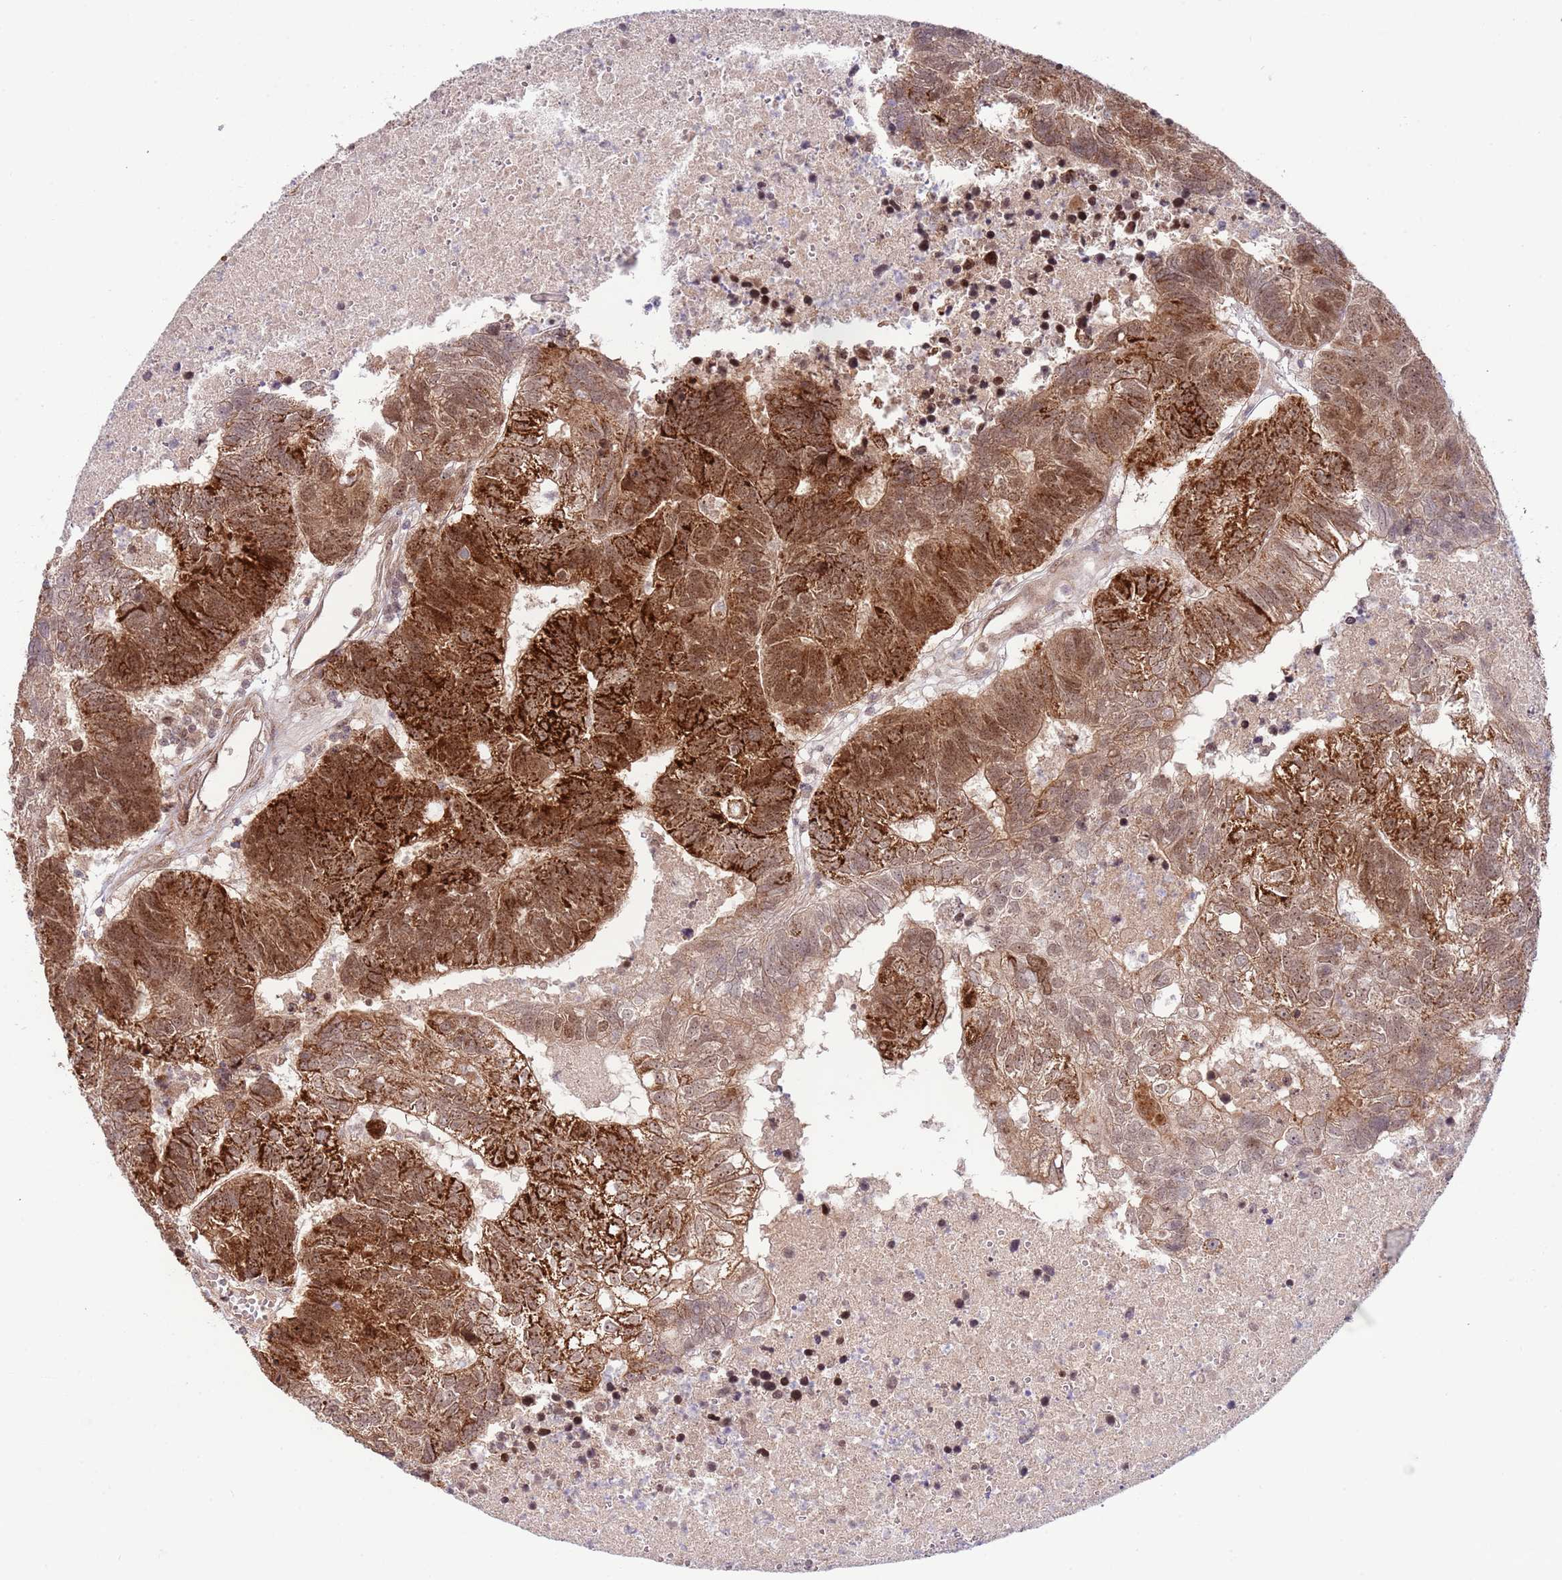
{"staining": {"intensity": "strong", "quantity": ">75%", "location": "cytoplasmic/membranous"}, "tissue": "colorectal cancer", "cell_type": "Tumor cells", "image_type": "cancer", "snomed": [{"axis": "morphology", "description": "Adenocarcinoma, NOS"}, {"axis": "topography", "description": "Colon"}], "caption": "Protein analysis of colorectal cancer (adenocarcinoma) tissue shows strong cytoplasmic/membranous expression in about >75% of tumor cells.", "gene": "CHD1", "patient": {"sex": "female", "age": 48}}